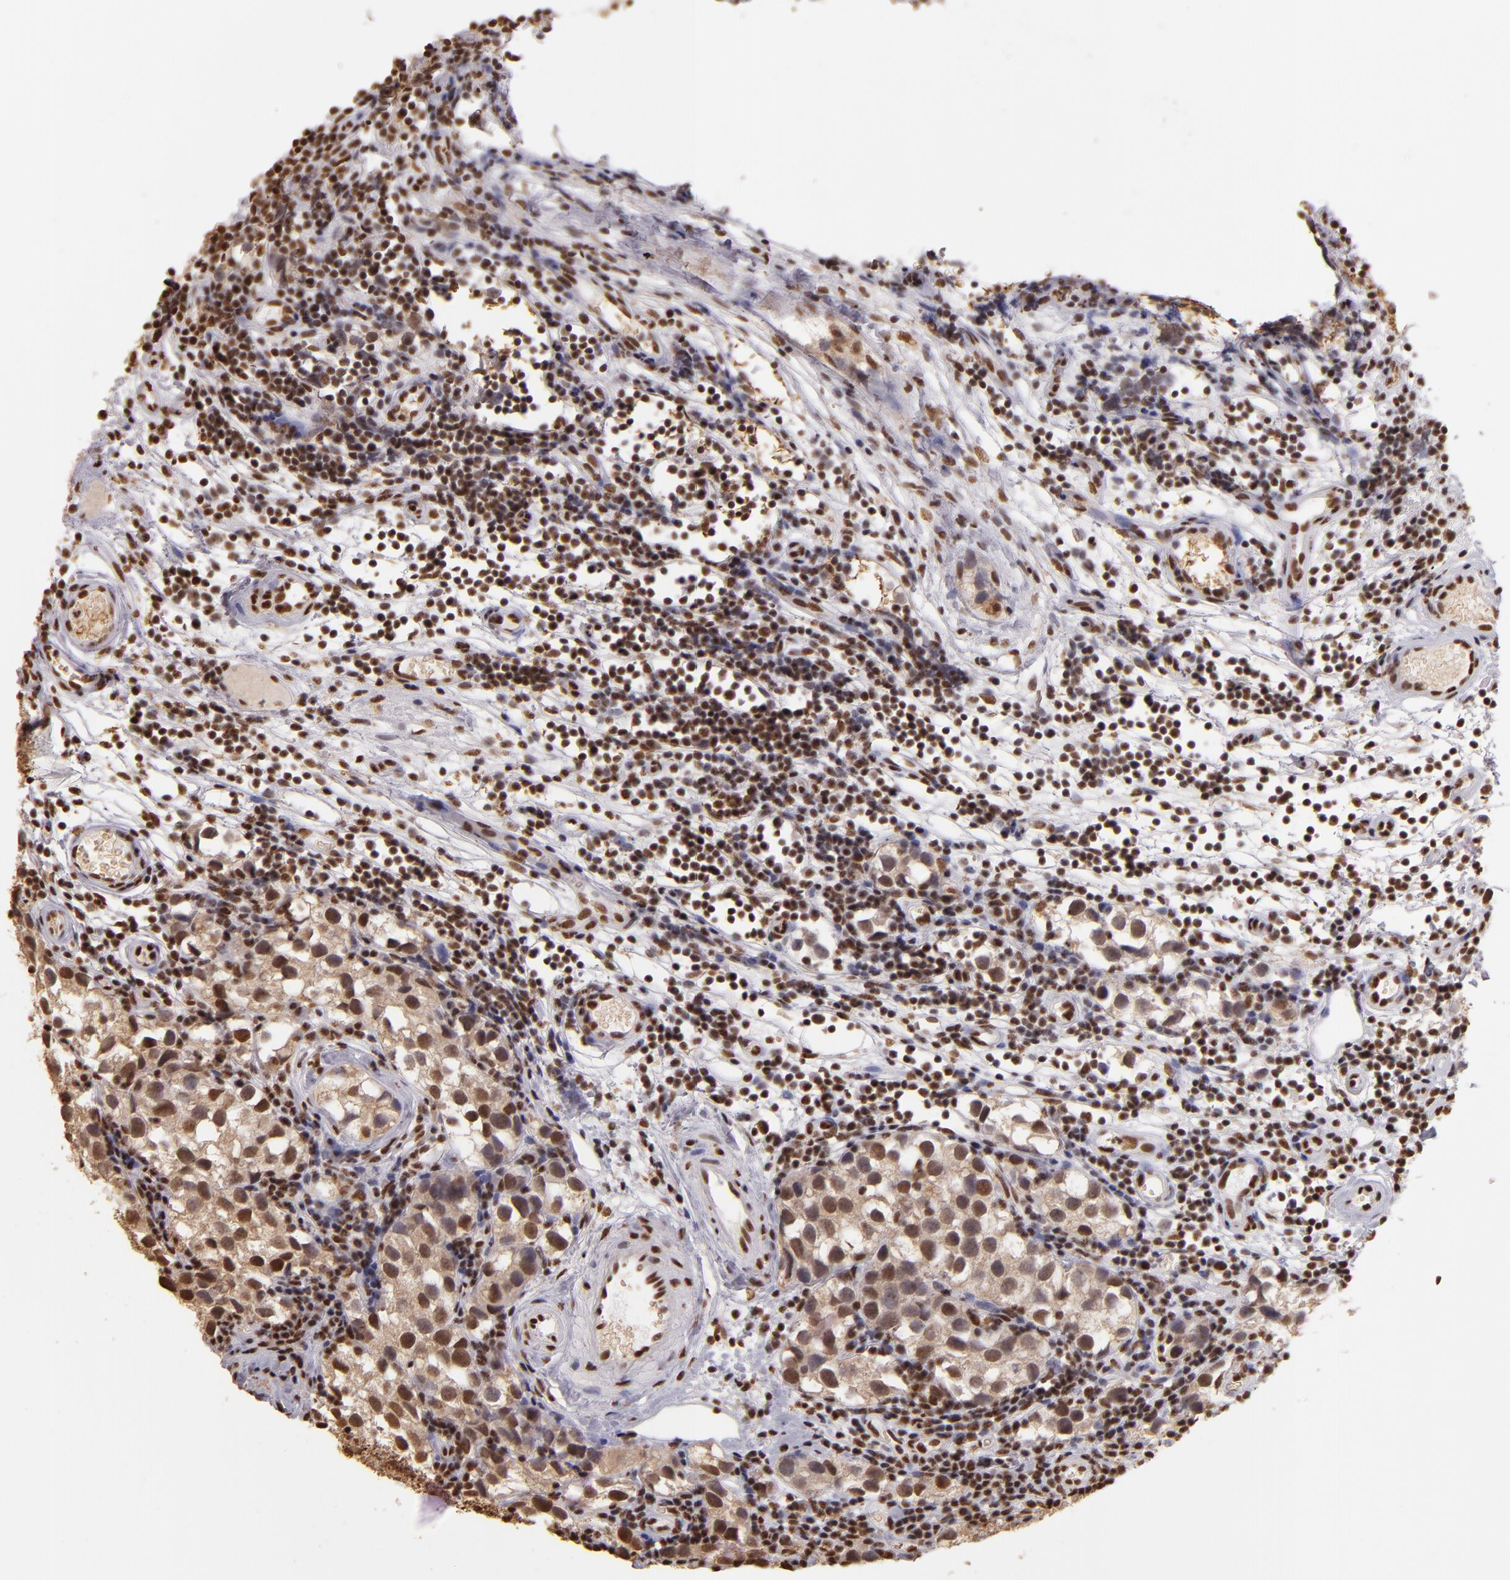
{"staining": {"intensity": "moderate", "quantity": ">75%", "location": "cytoplasmic/membranous,nuclear"}, "tissue": "testis cancer", "cell_type": "Tumor cells", "image_type": "cancer", "snomed": [{"axis": "morphology", "description": "Seminoma, NOS"}, {"axis": "topography", "description": "Testis"}], "caption": "High-power microscopy captured an IHC image of testis cancer (seminoma), revealing moderate cytoplasmic/membranous and nuclear staining in approximately >75% of tumor cells. The staining was performed using DAB to visualize the protein expression in brown, while the nuclei were stained in blue with hematoxylin (Magnification: 20x).", "gene": "SP1", "patient": {"sex": "male", "age": 39}}